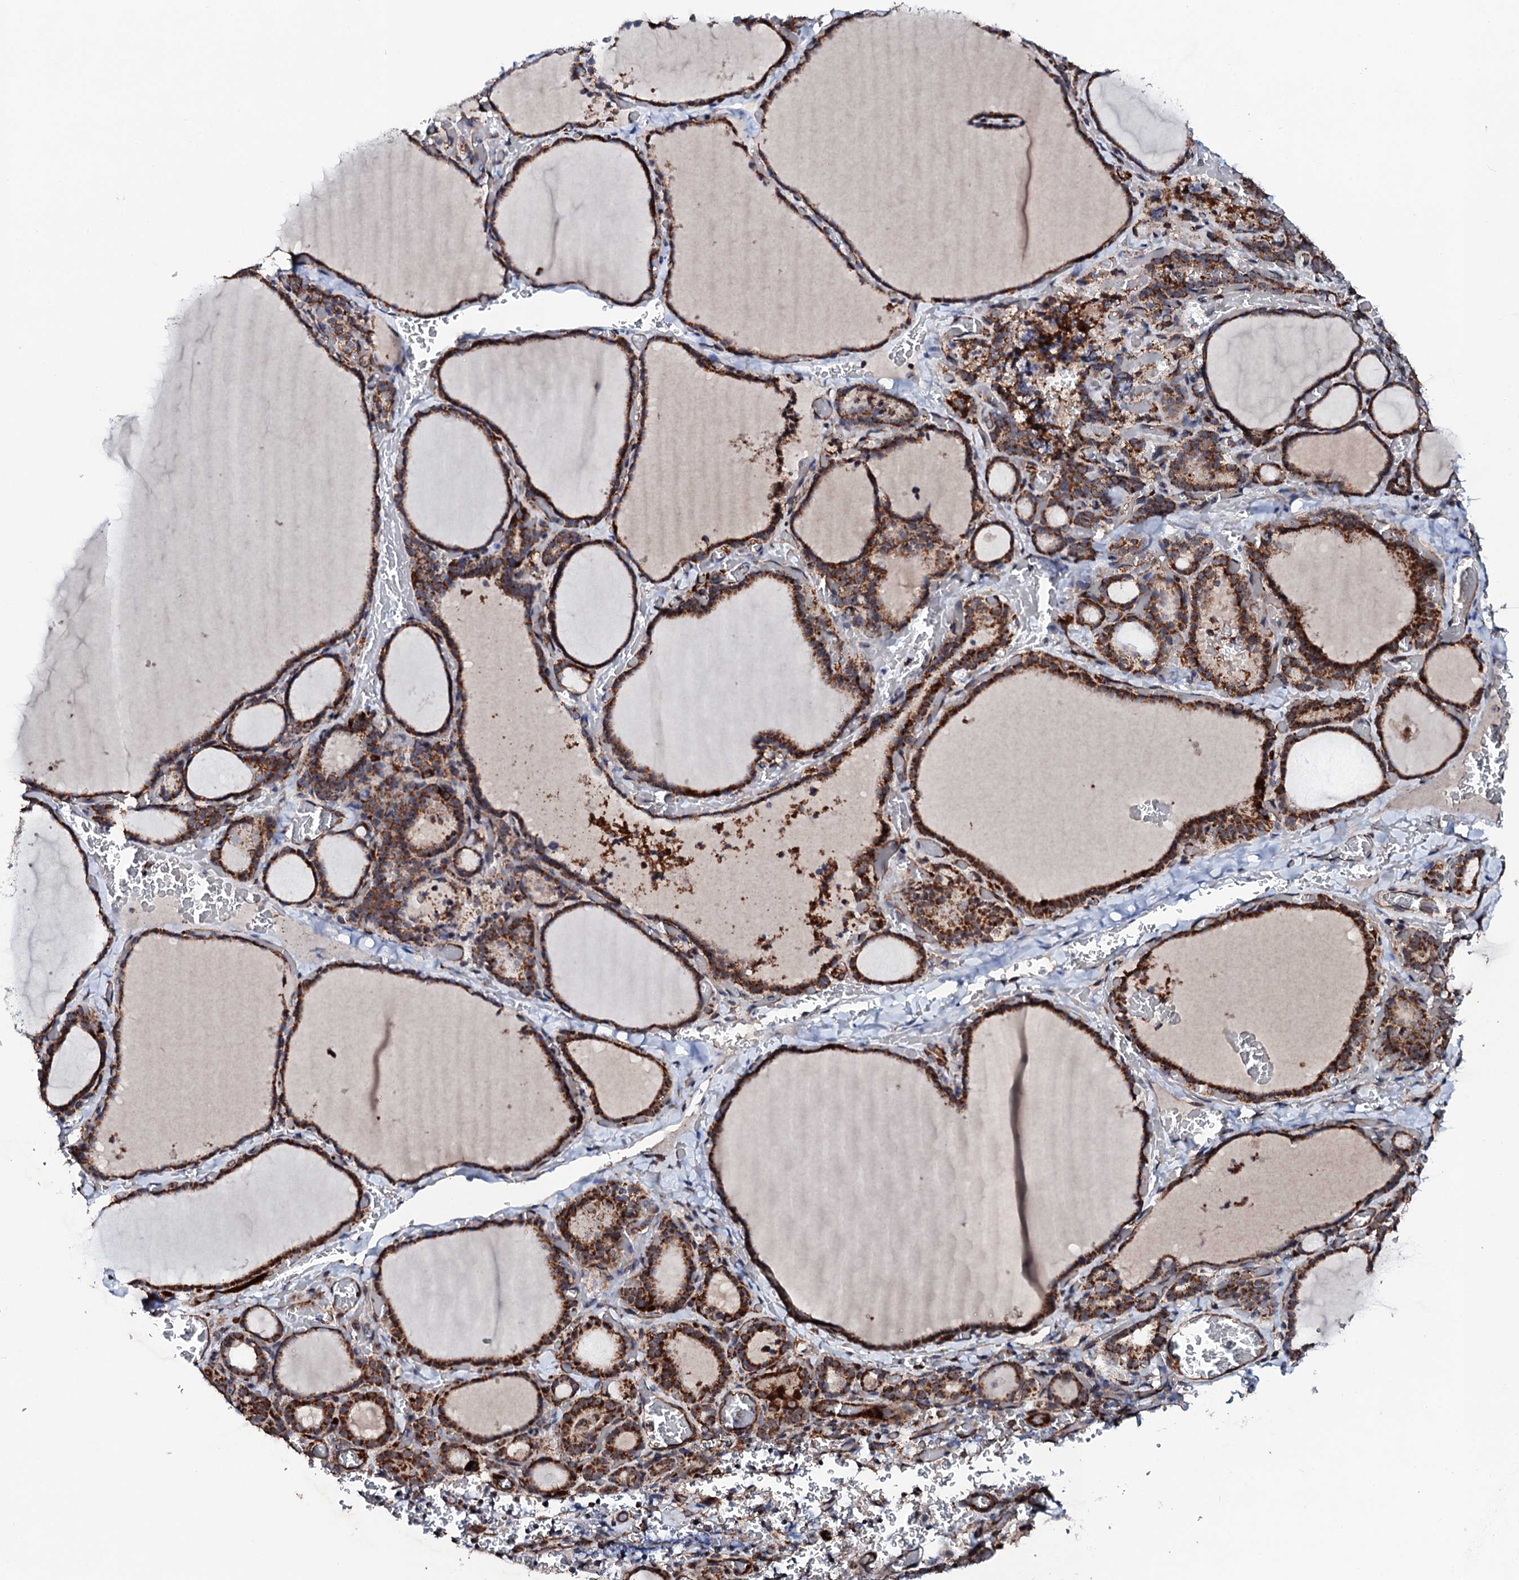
{"staining": {"intensity": "strong", "quantity": ">75%", "location": "cytoplasmic/membranous"}, "tissue": "thyroid gland", "cell_type": "Glandular cells", "image_type": "normal", "snomed": [{"axis": "morphology", "description": "Normal tissue, NOS"}, {"axis": "topography", "description": "Thyroid gland"}], "caption": "High-power microscopy captured an IHC image of benign thyroid gland, revealing strong cytoplasmic/membranous expression in approximately >75% of glandular cells.", "gene": "MTIF3", "patient": {"sex": "female", "age": 39}}